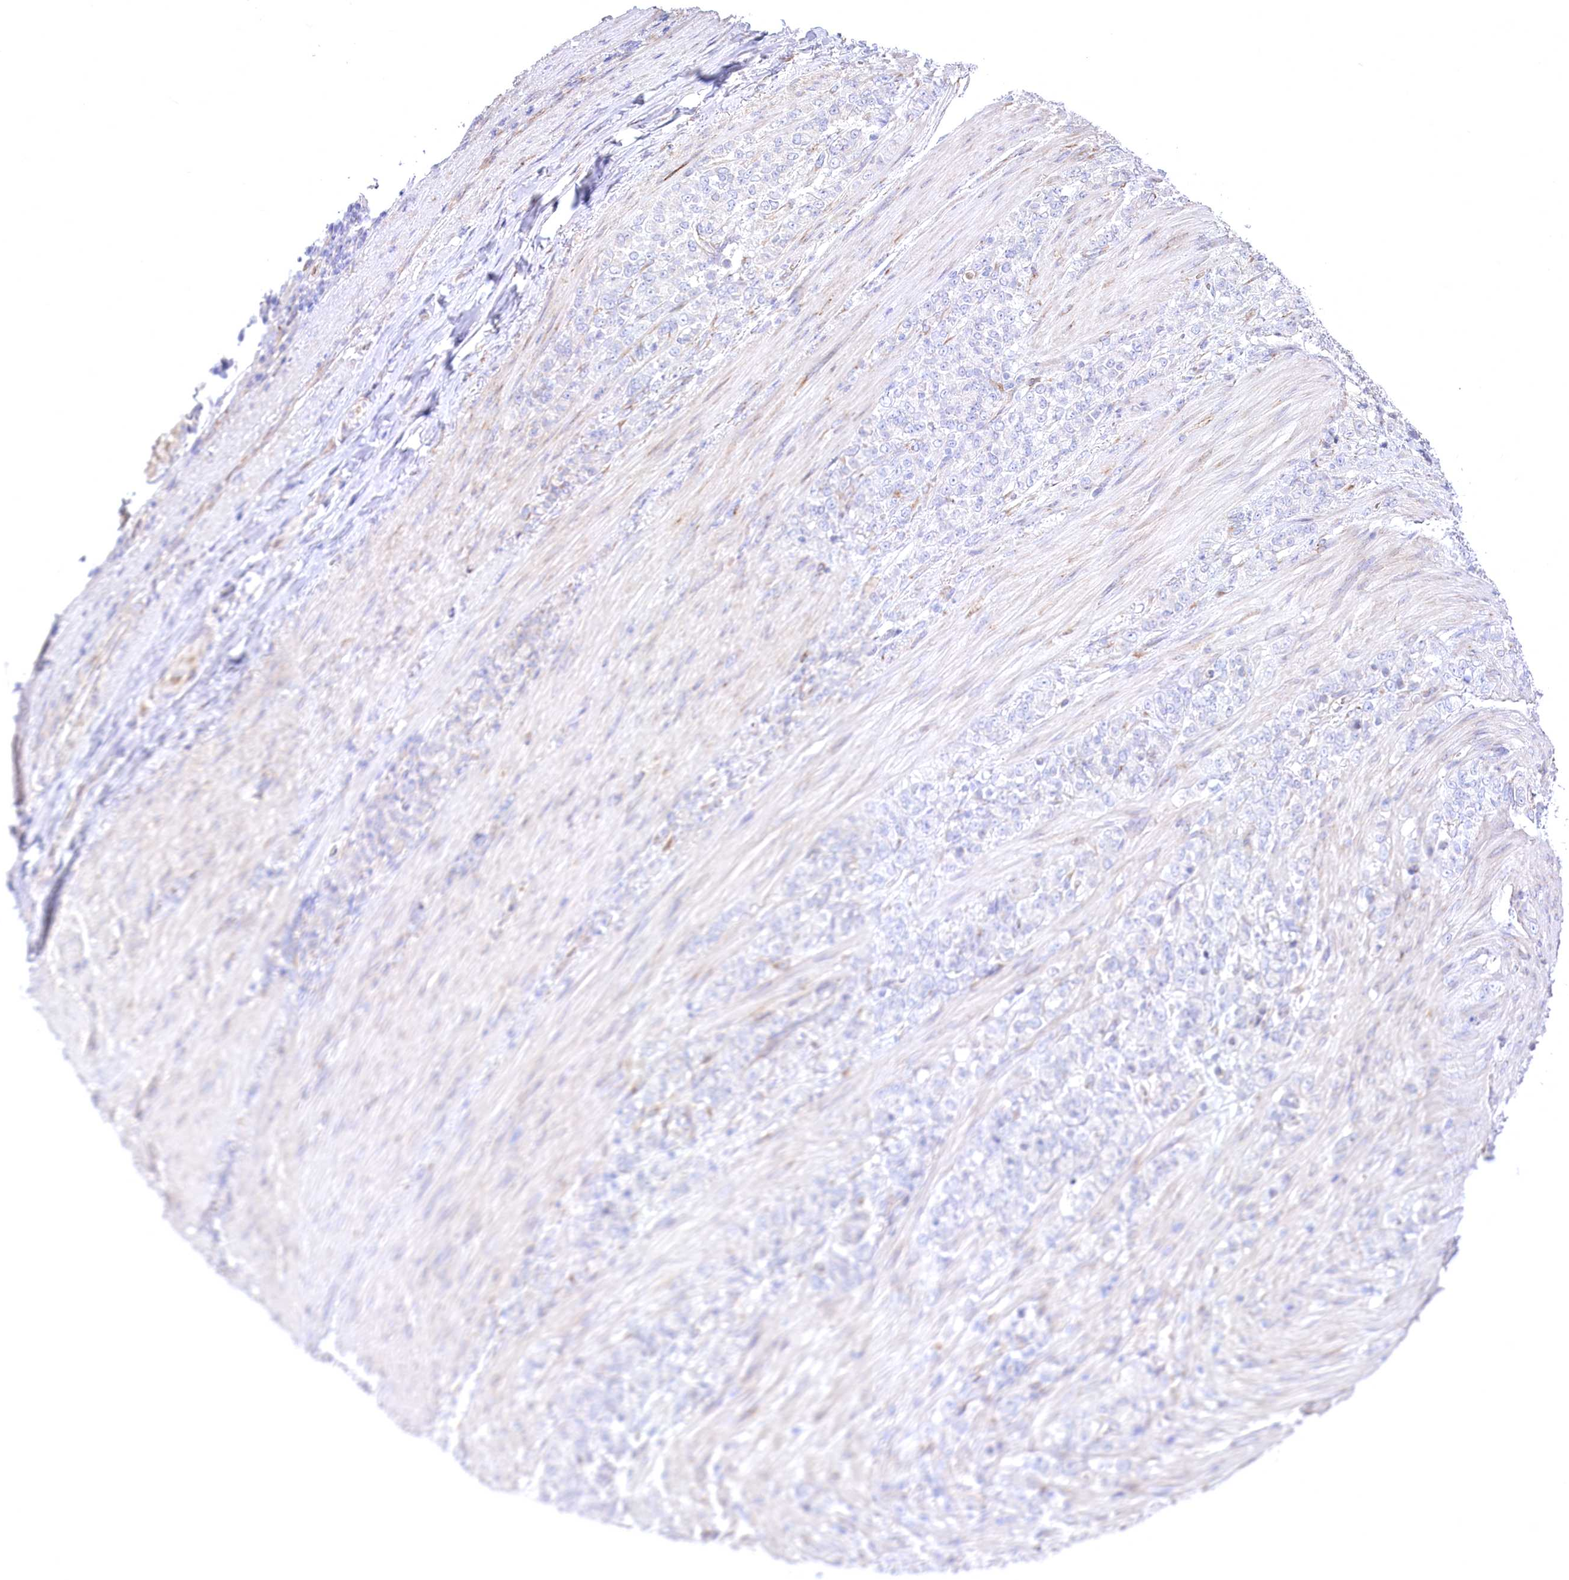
{"staining": {"intensity": "negative", "quantity": "none", "location": "none"}, "tissue": "stomach cancer", "cell_type": "Tumor cells", "image_type": "cancer", "snomed": [{"axis": "morphology", "description": "Adenocarcinoma, NOS"}, {"axis": "topography", "description": "Stomach"}], "caption": "An immunohistochemistry histopathology image of adenocarcinoma (stomach) is shown. There is no staining in tumor cells of adenocarcinoma (stomach). (Immunohistochemistry (ihc), brightfield microscopy, high magnification).", "gene": "STT3B", "patient": {"sex": "female", "age": 79}}